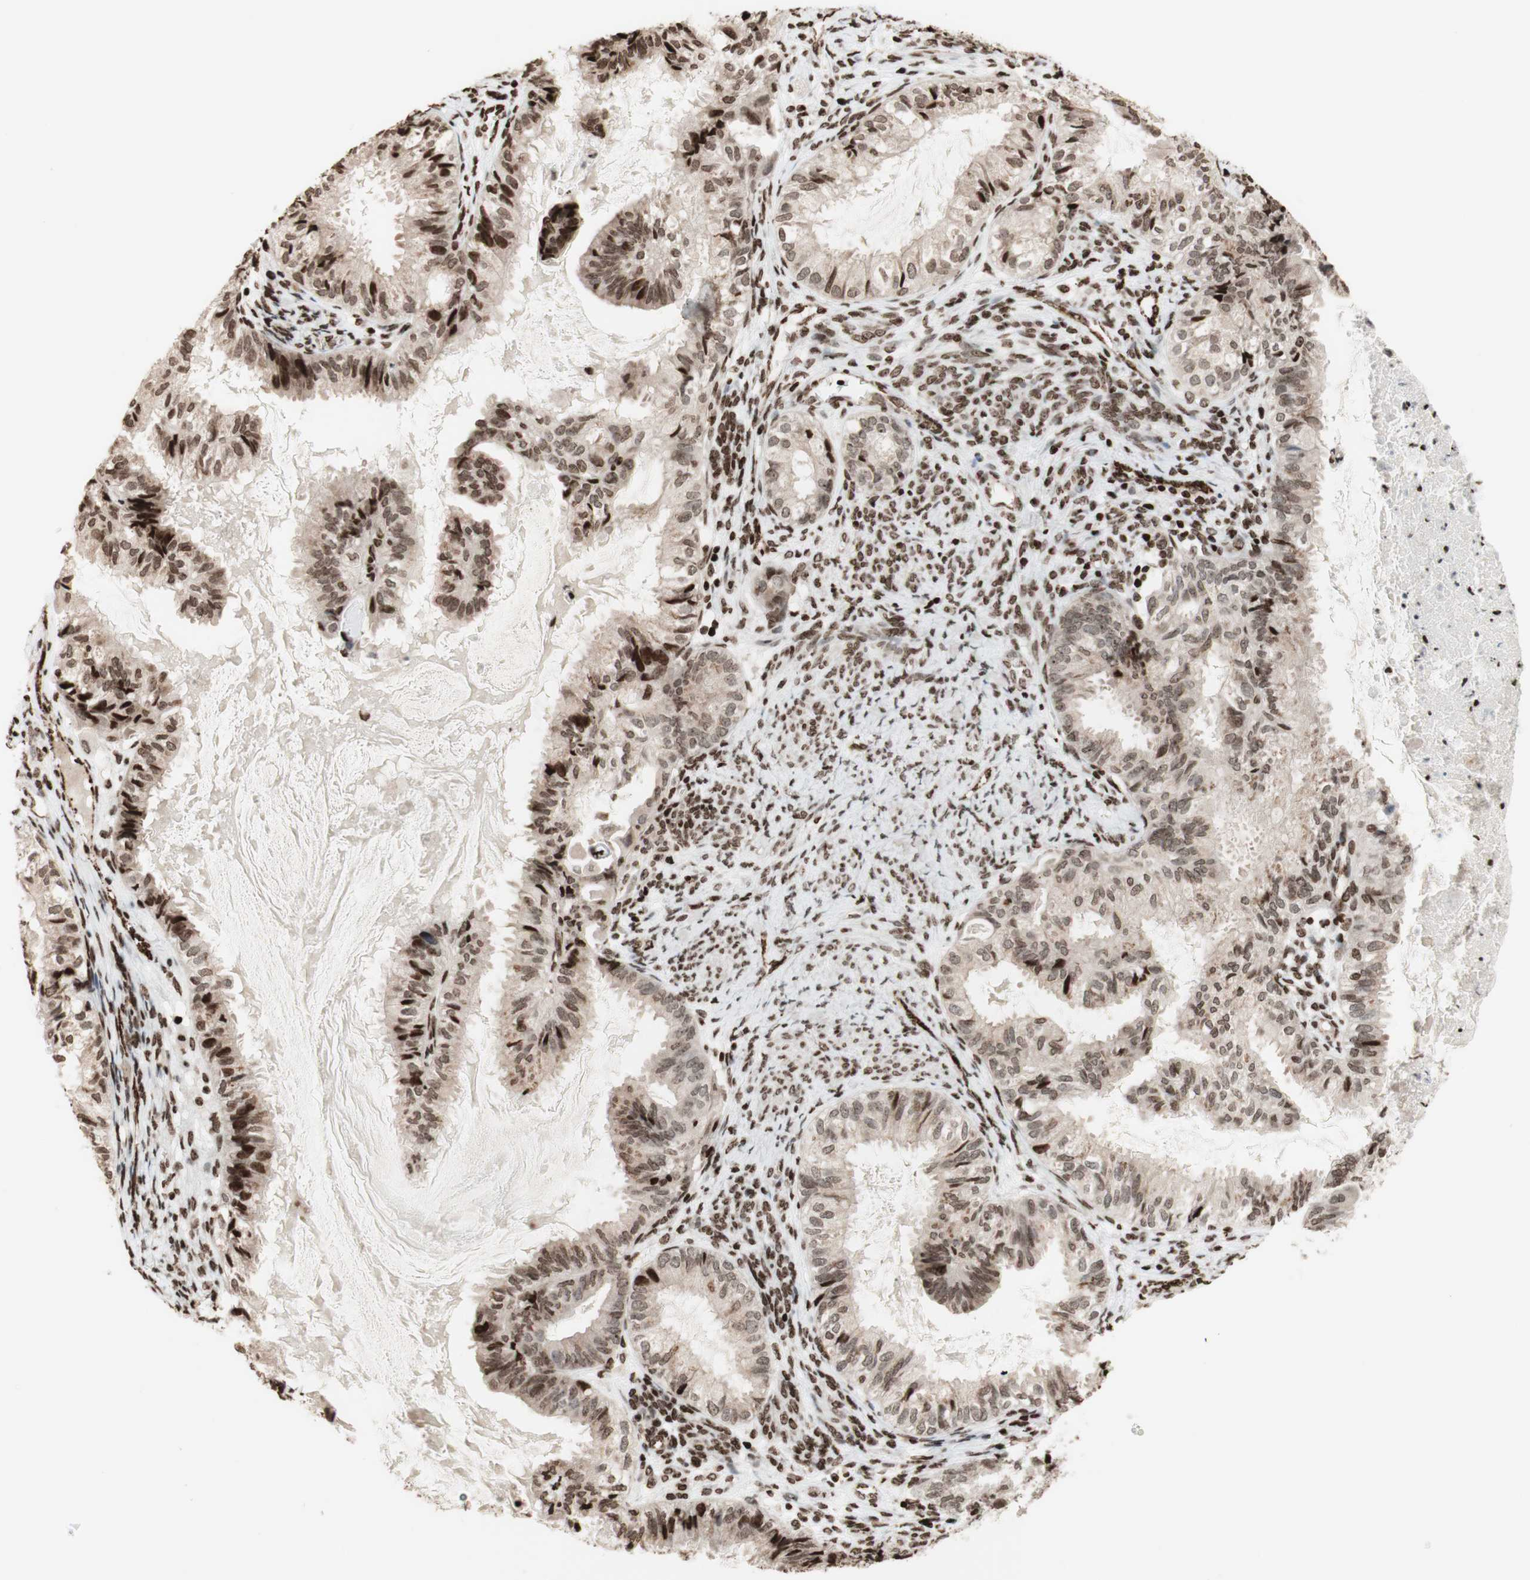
{"staining": {"intensity": "moderate", "quantity": ">75%", "location": "cytoplasmic/membranous,nuclear"}, "tissue": "cervical cancer", "cell_type": "Tumor cells", "image_type": "cancer", "snomed": [{"axis": "morphology", "description": "Normal tissue, NOS"}, {"axis": "morphology", "description": "Adenocarcinoma, NOS"}, {"axis": "topography", "description": "Cervix"}, {"axis": "topography", "description": "Endometrium"}], "caption": "Immunohistochemistry (IHC) histopathology image of neoplastic tissue: human cervical cancer stained using immunohistochemistry (IHC) demonstrates medium levels of moderate protein expression localized specifically in the cytoplasmic/membranous and nuclear of tumor cells, appearing as a cytoplasmic/membranous and nuclear brown color.", "gene": "NCAPD2", "patient": {"sex": "female", "age": 86}}